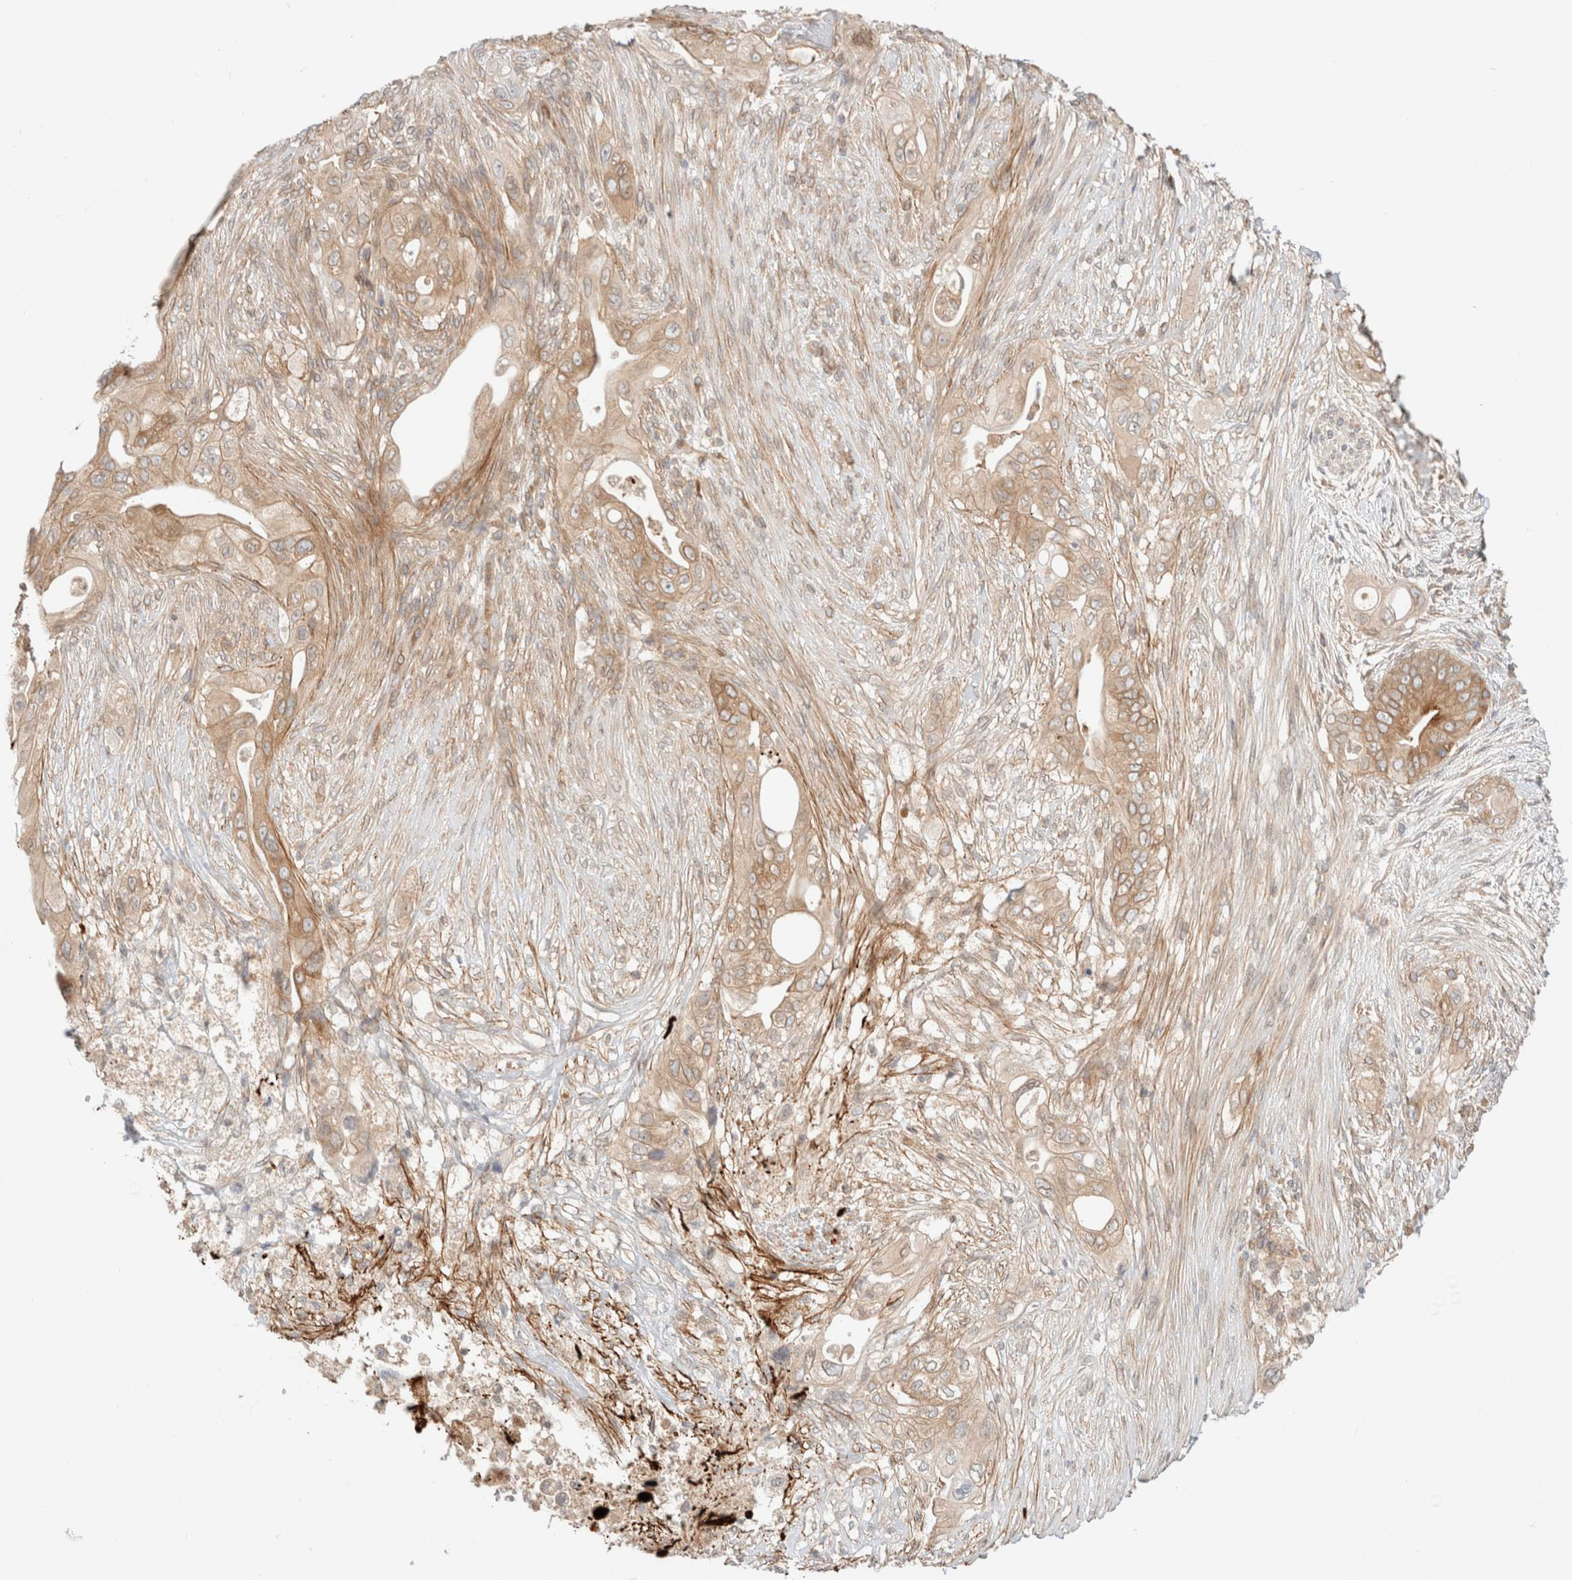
{"staining": {"intensity": "moderate", "quantity": ">75%", "location": "cytoplasmic/membranous"}, "tissue": "pancreatic cancer", "cell_type": "Tumor cells", "image_type": "cancer", "snomed": [{"axis": "morphology", "description": "Adenocarcinoma, NOS"}, {"axis": "topography", "description": "Pancreas"}], "caption": "Protein staining by immunohistochemistry (IHC) shows moderate cytoplasmic/membranous expression in approximately >75% of tumor cells in pancreatic cancer (adenocarcinoma).", "gene": "MARK3", "patient": {"sex": "male", "age": 53}}